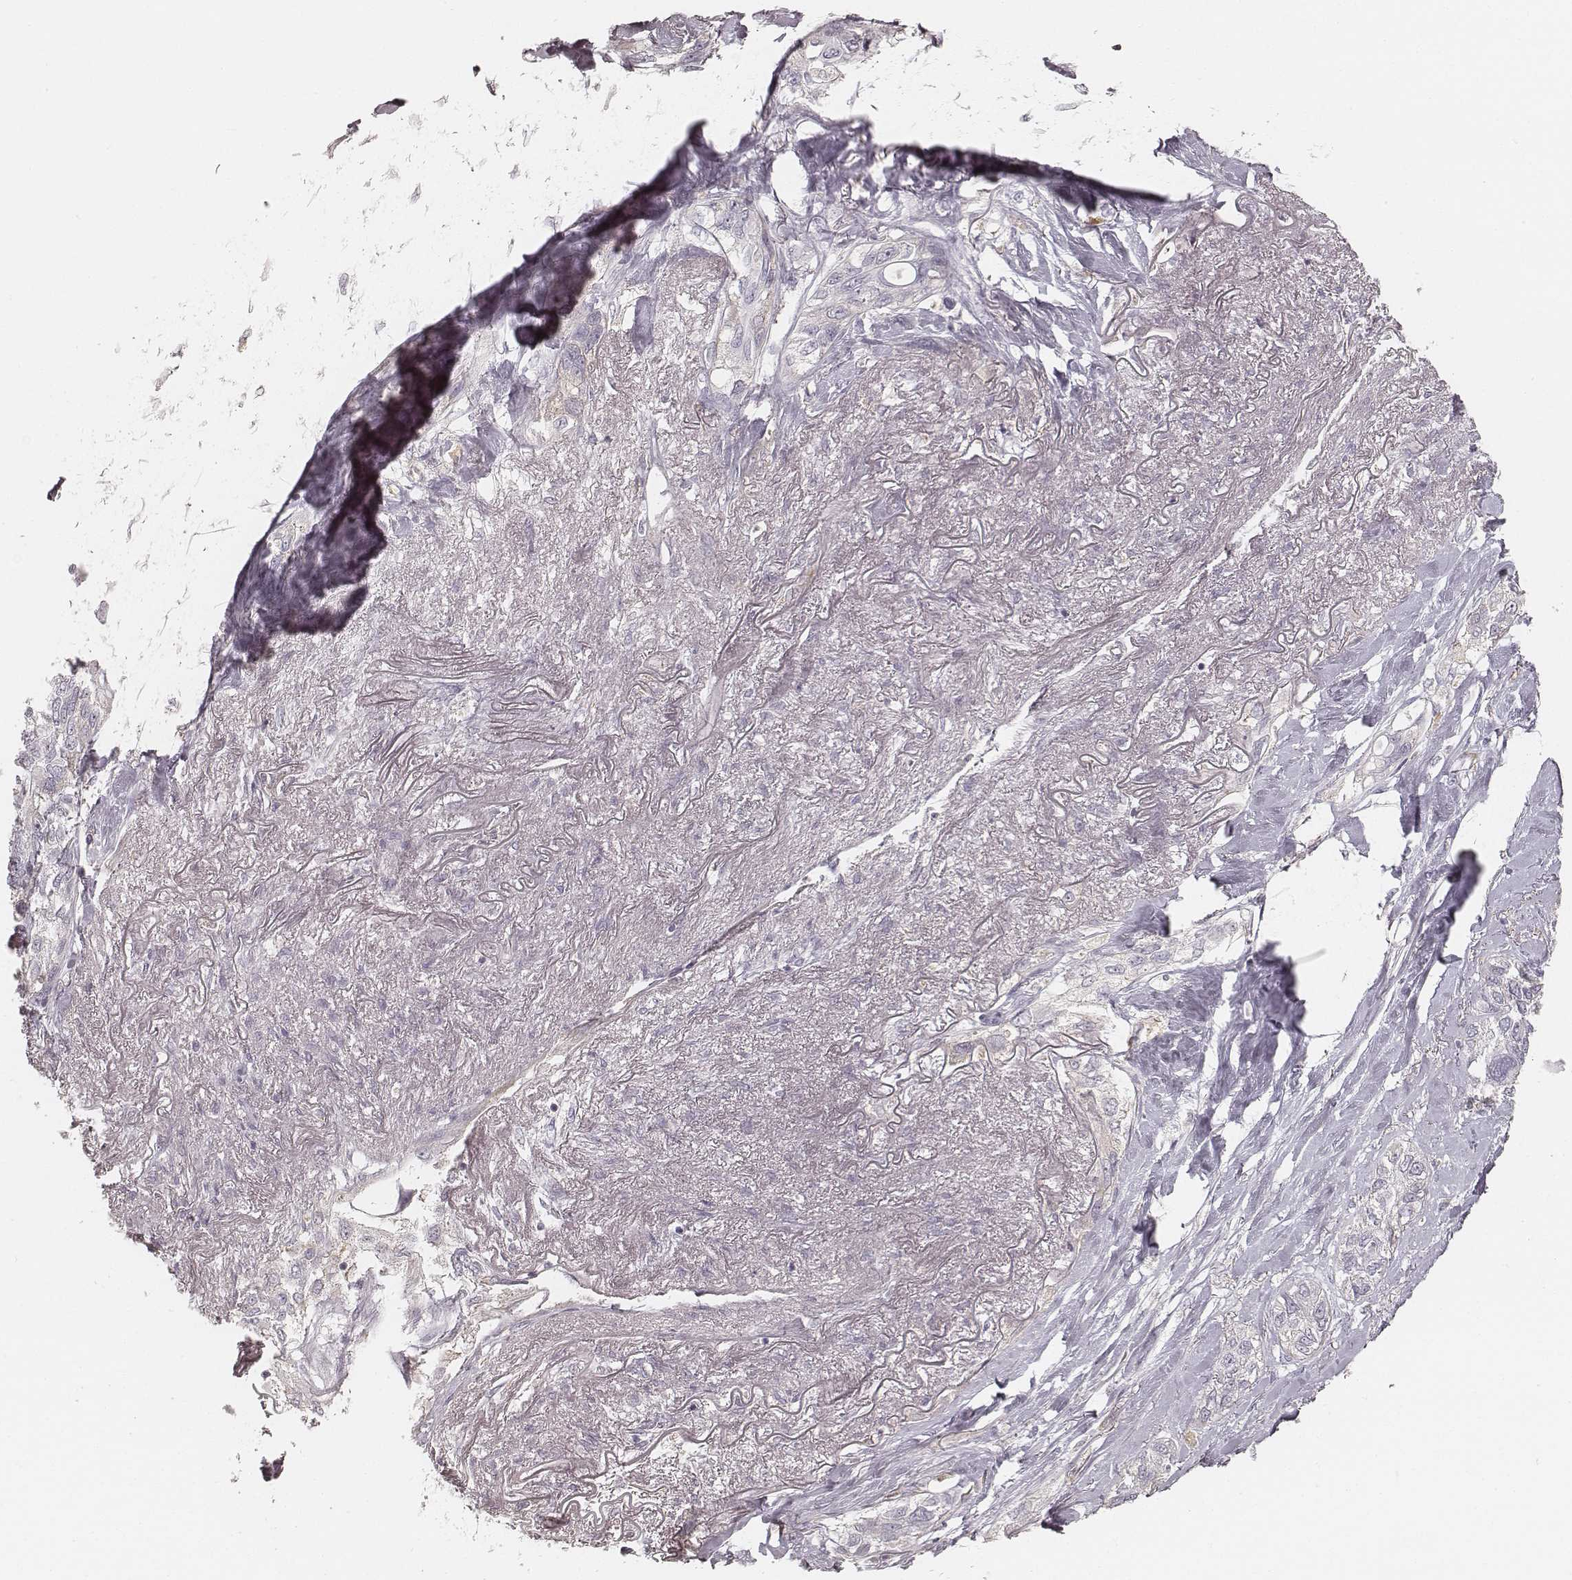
{"staining": {"intensity": "negative", "quantity": "none", "location": "none"}, "tissue": "lung cancer", "cell_type": "Tumor cells", "image_type": "cancer", "snomed": [{"axis": "morphology", "description": "Squamous cell carcinoma, NOS"}, {"axis": "topography", "description": "Lung"}], "caption": "This is an immunohistochemistry micrograph of lung squamous cell carcinoma. There is no expression in tumor cells.", "gene": "FMNL2", "patient": {"sex": "female", "age": 70}}